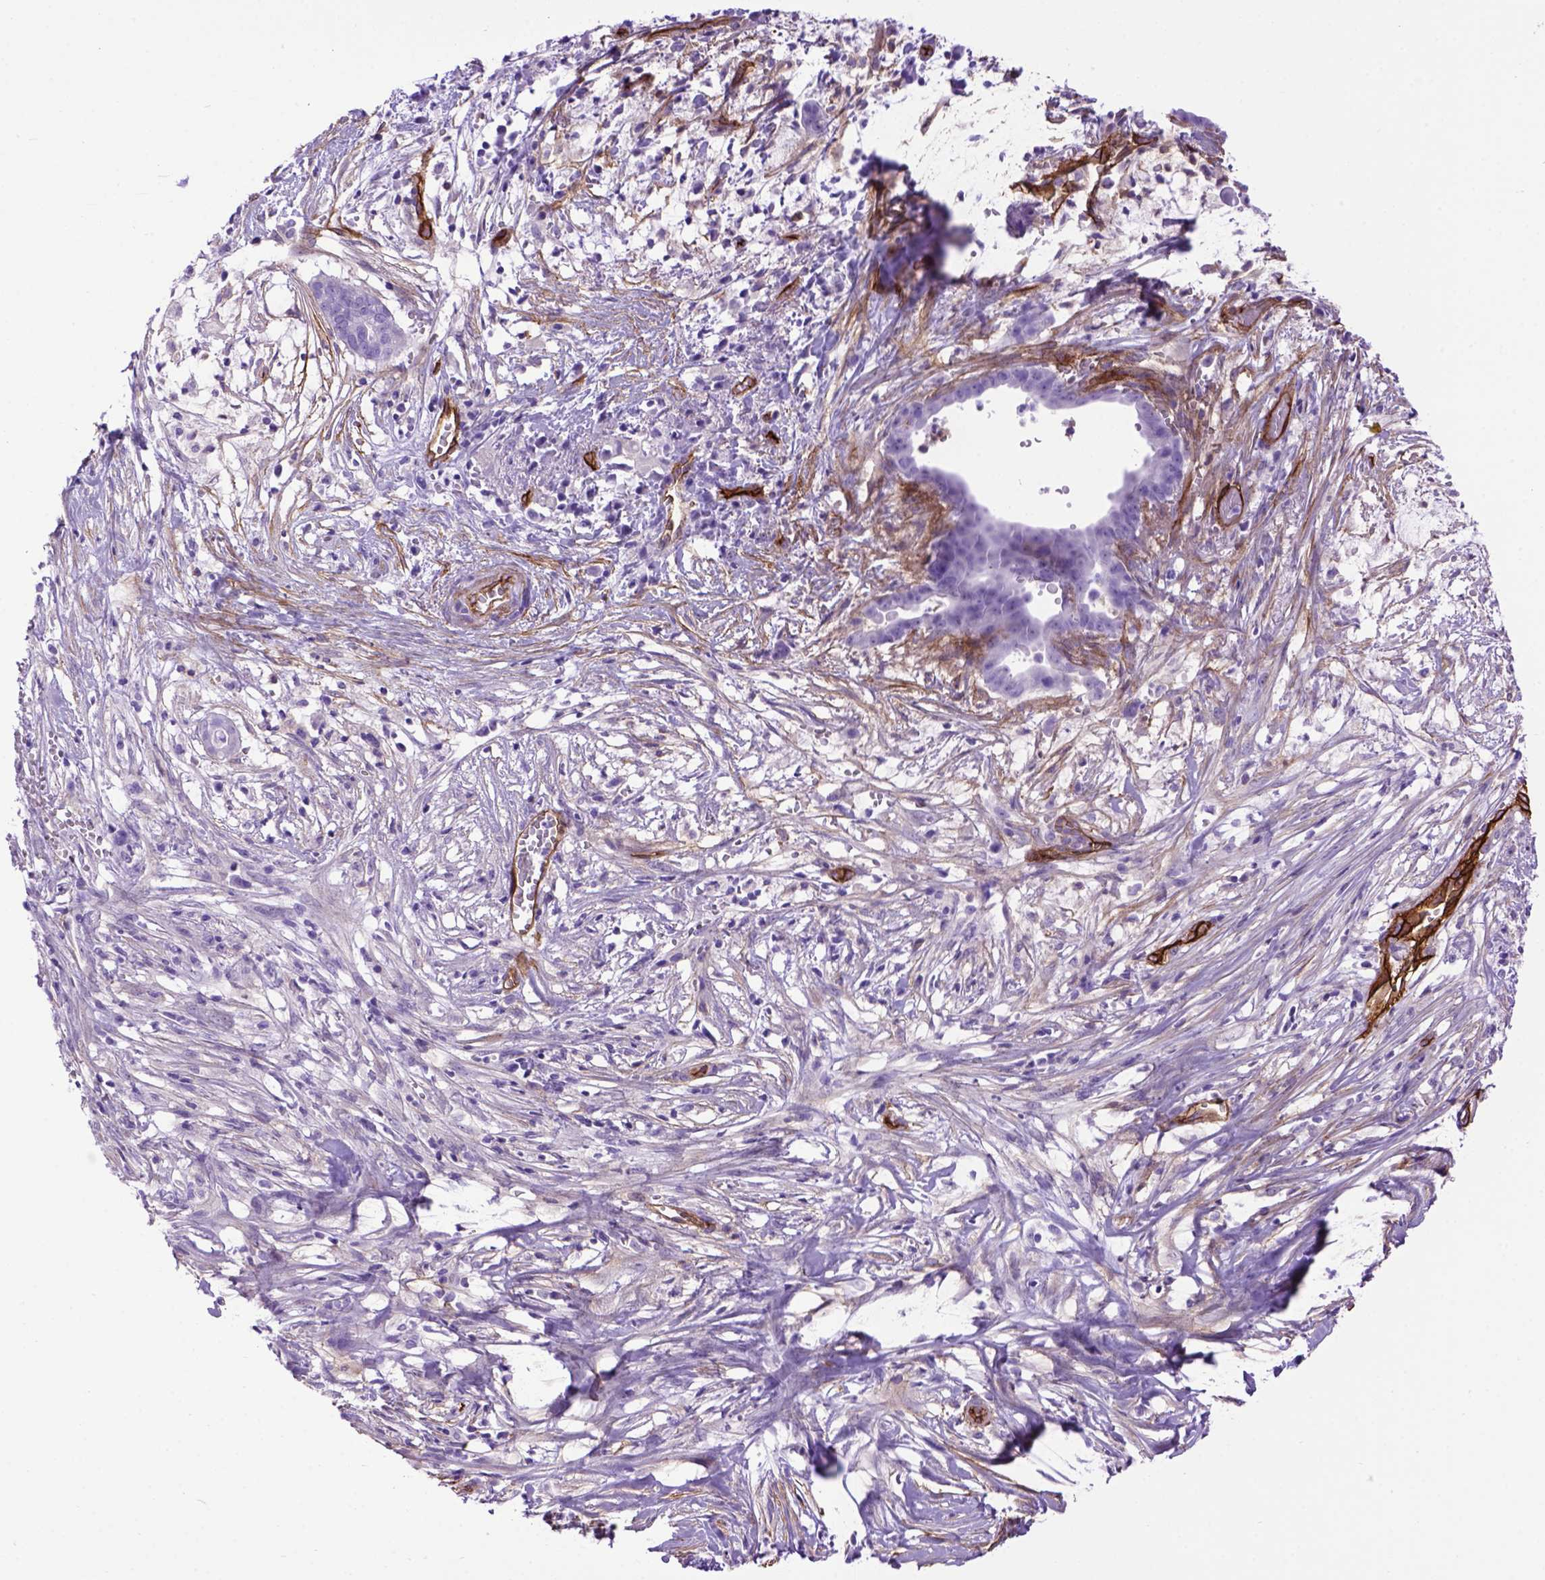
{"staining": {"intensity": "negative", "quantity": "none", "location": "none"}, "tissue": "pancreatic cancer", "cell_type": "Tumor cells", "image_type": "cancer", "snomed": [{"axis": "morphology", "description": "Adenocarcinoma, NOS"}, {"axis": "topography", "description": "Pancreas"}], "caption": "A micrograph of human adenocarcinoma (pancreatic) is negative for staining in tumor cells.", "gene": "ENG", "patient": {"sex": "male", "age": 61}}